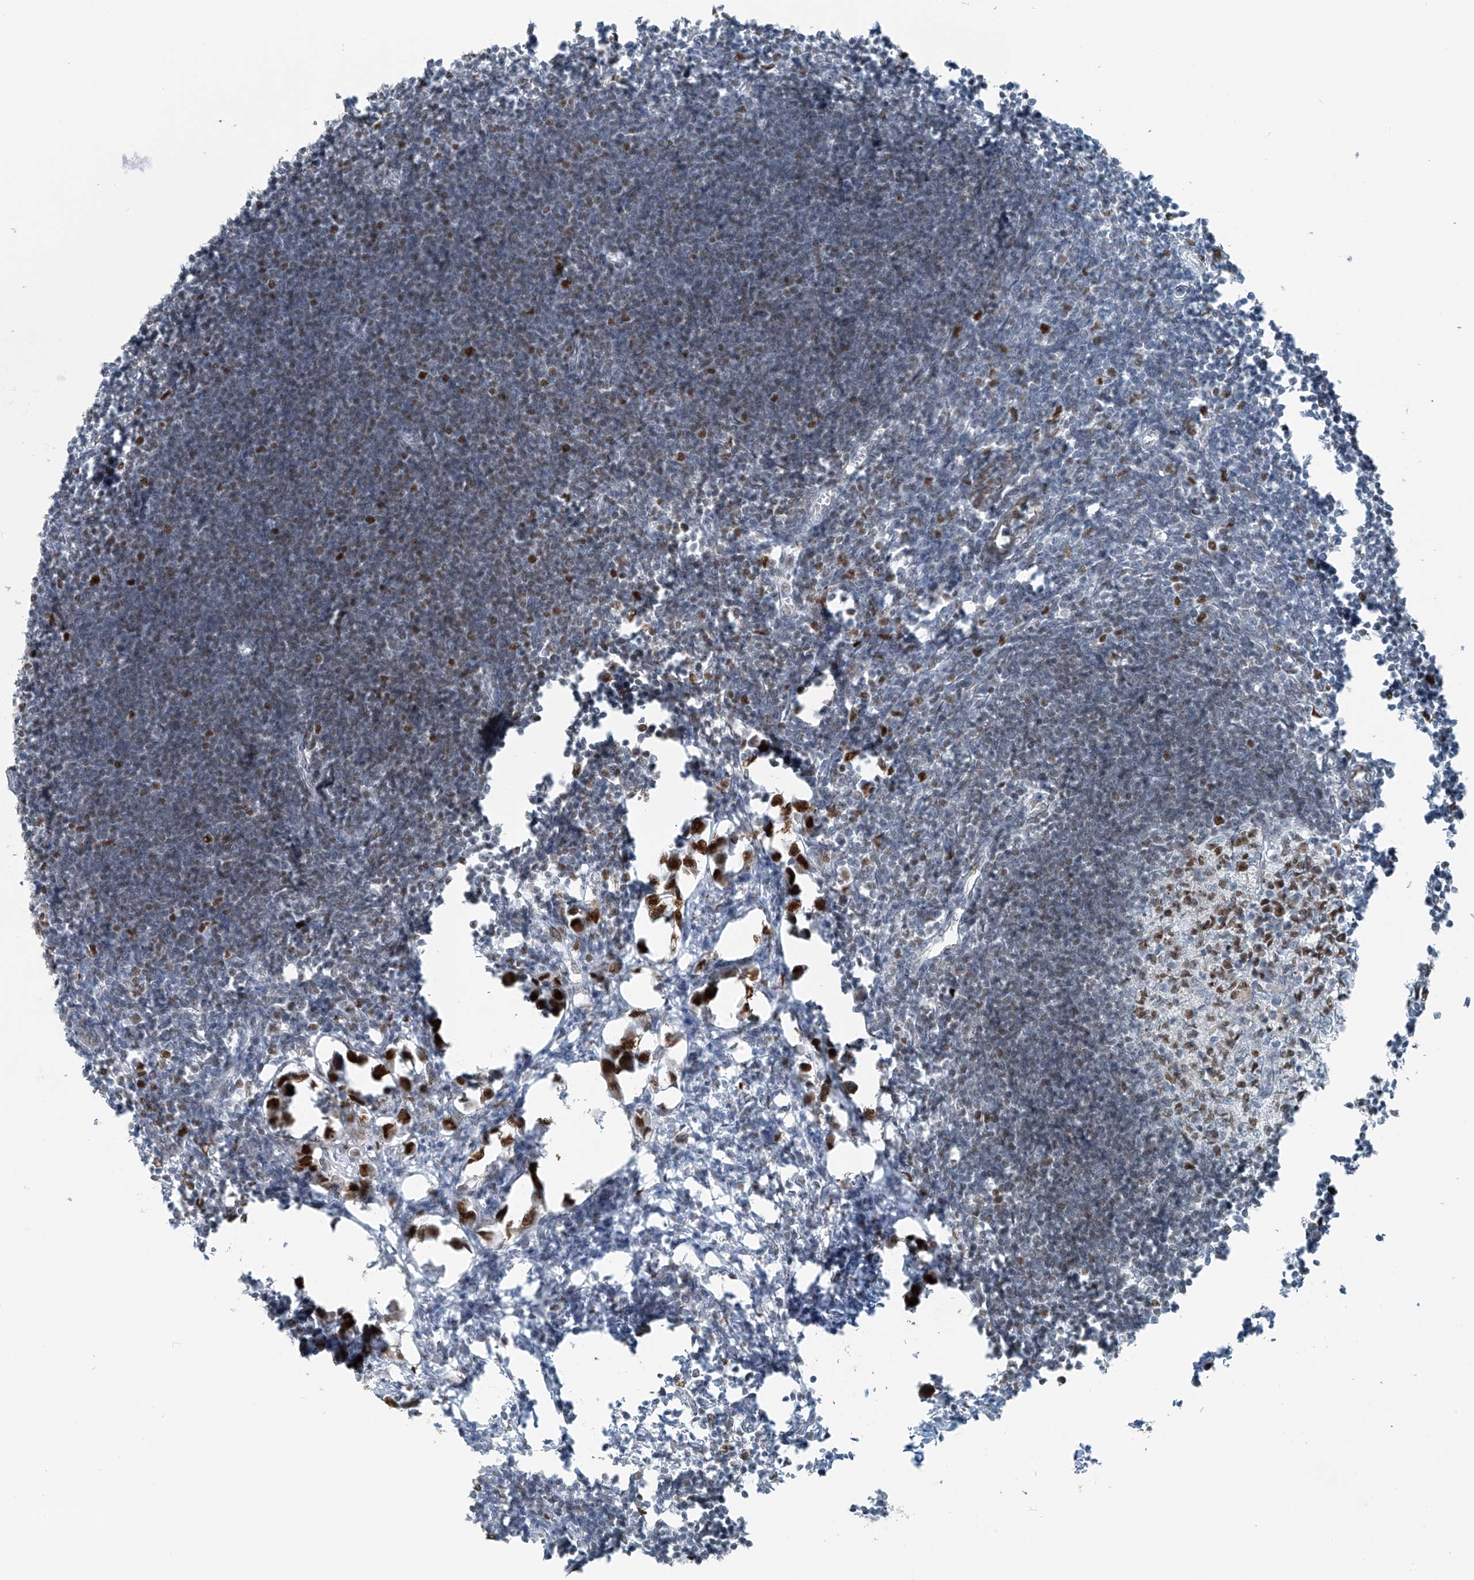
{"staining": {"intensity": "moderate", "quantity": "25%-75%", "location": "nuclear"}, "tissue": "lymph node", "cell_type": "Germinal center cells", "image_type": "normal", "snomed": [{"axis": "morphology", "description": "Normal tissue, NOS"}, {"axis": "morphology", "description": "Malignant melanoma, Metastatic site"}, {"axis": "topography", "description": "Lymph node"}], "caption": "Germinal center cells reveal medium levels of moderate nuclear staining in about 25%-75% of cells in normal human lymph node. (IHC, brightfield microscopy, high magnification).", "gene": "WRNIP1", "patient": {"sex": "male", "age": 41}}